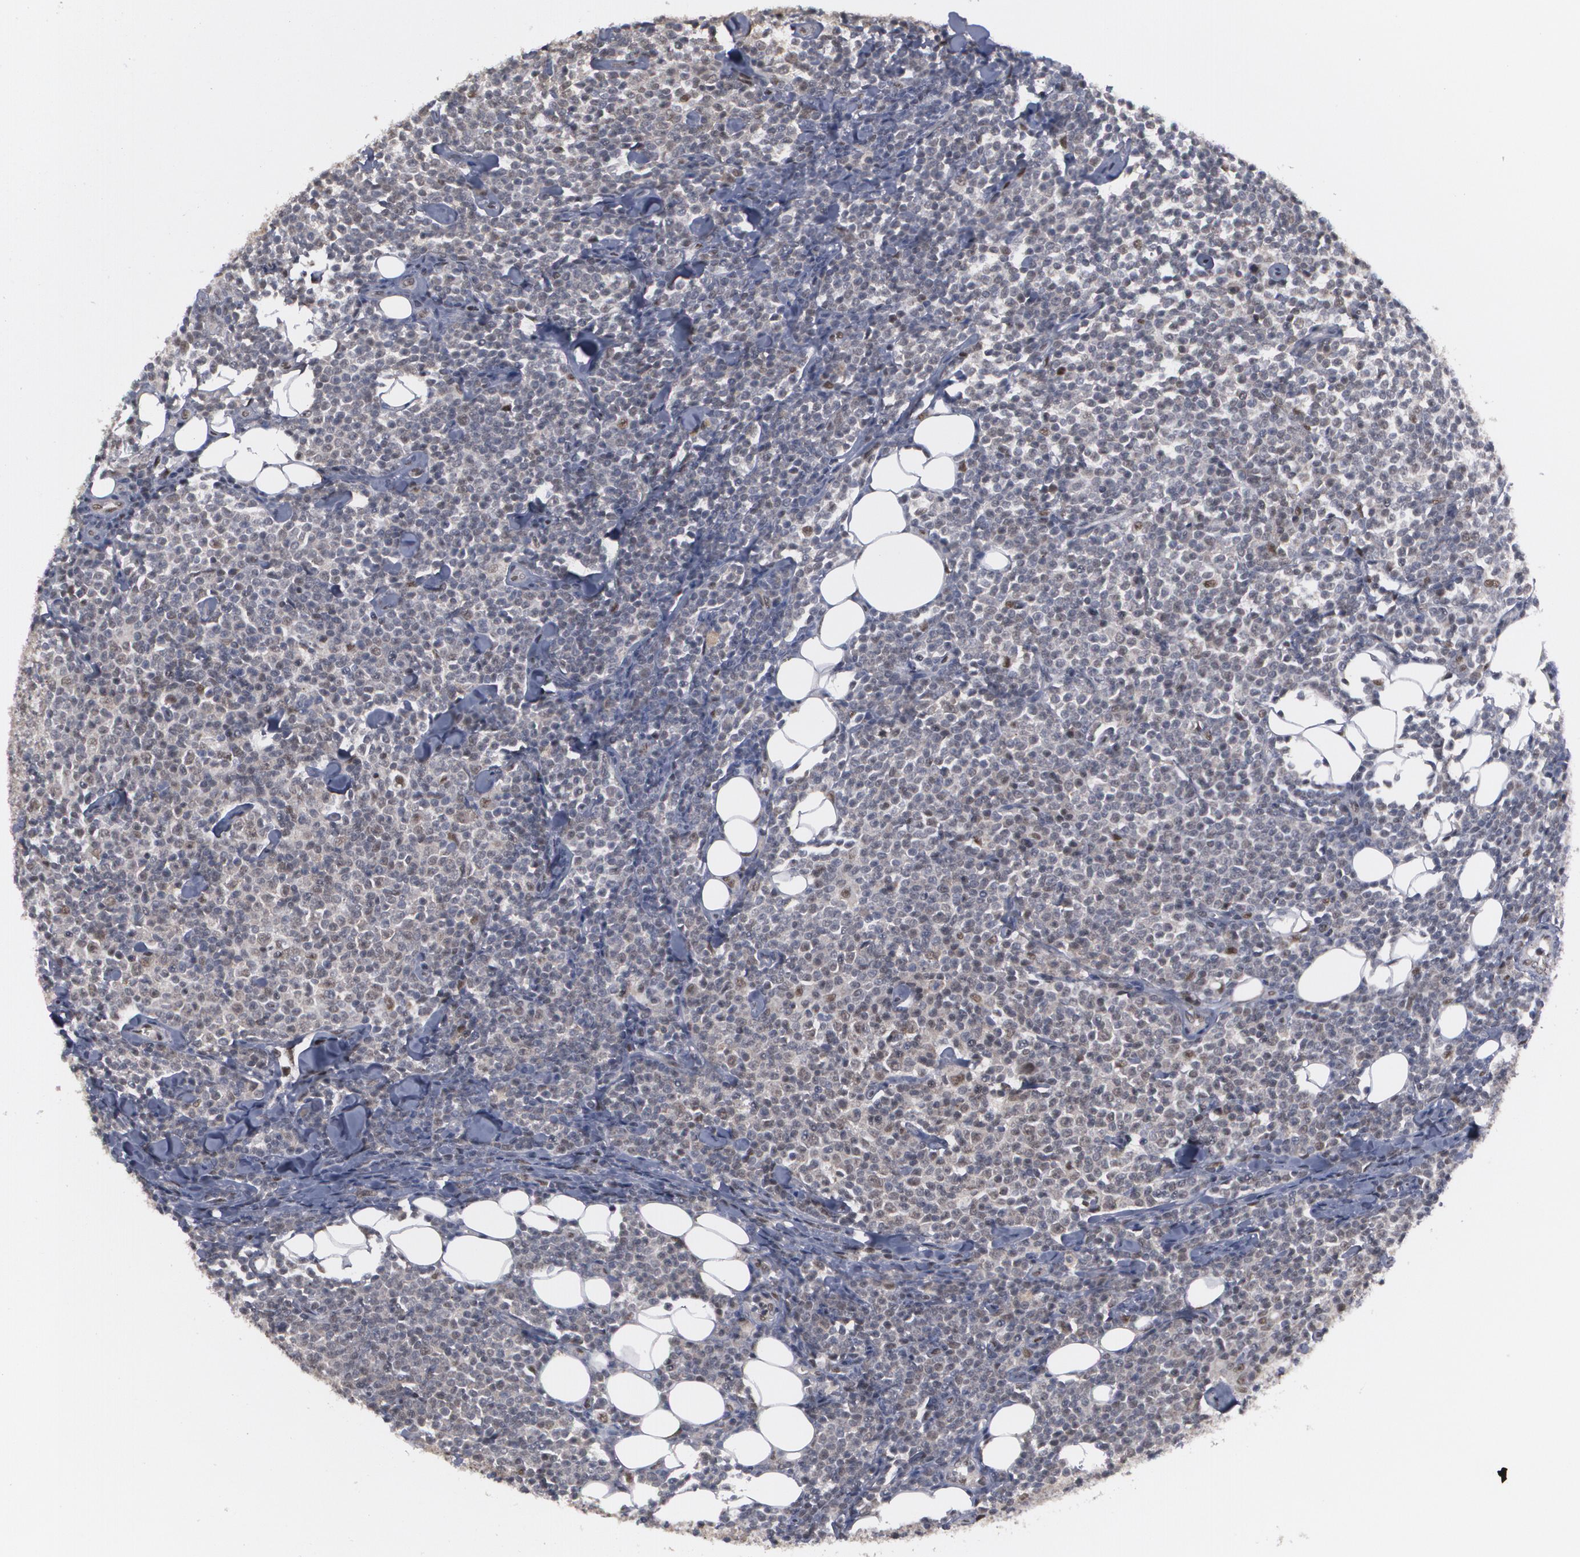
{"staining": {"intensity": "weak", "quantity": "25%-75%", "location": "nuclear"}, "tissue": "lymphoma", "cell_type": "Tumor cells", "image_type": "cancer", "snomed": [{"axis": "morphology", "description": "Malignant lymphoma, non-Hodgkin's type, Low grade"}, {"axis": "topography", "description": "Soft tissue"}], "caption": "IHC image of neoplastic tissue: human lymphoma stained using immunohistochemistry (IHC) demonstrates low levels of weak protein expression localized specifically in the nuclear of tumor cells, appearing as a nuclear brown color.", "gene": "INTS6", "patient": {"sex": "male", "age": 92}}